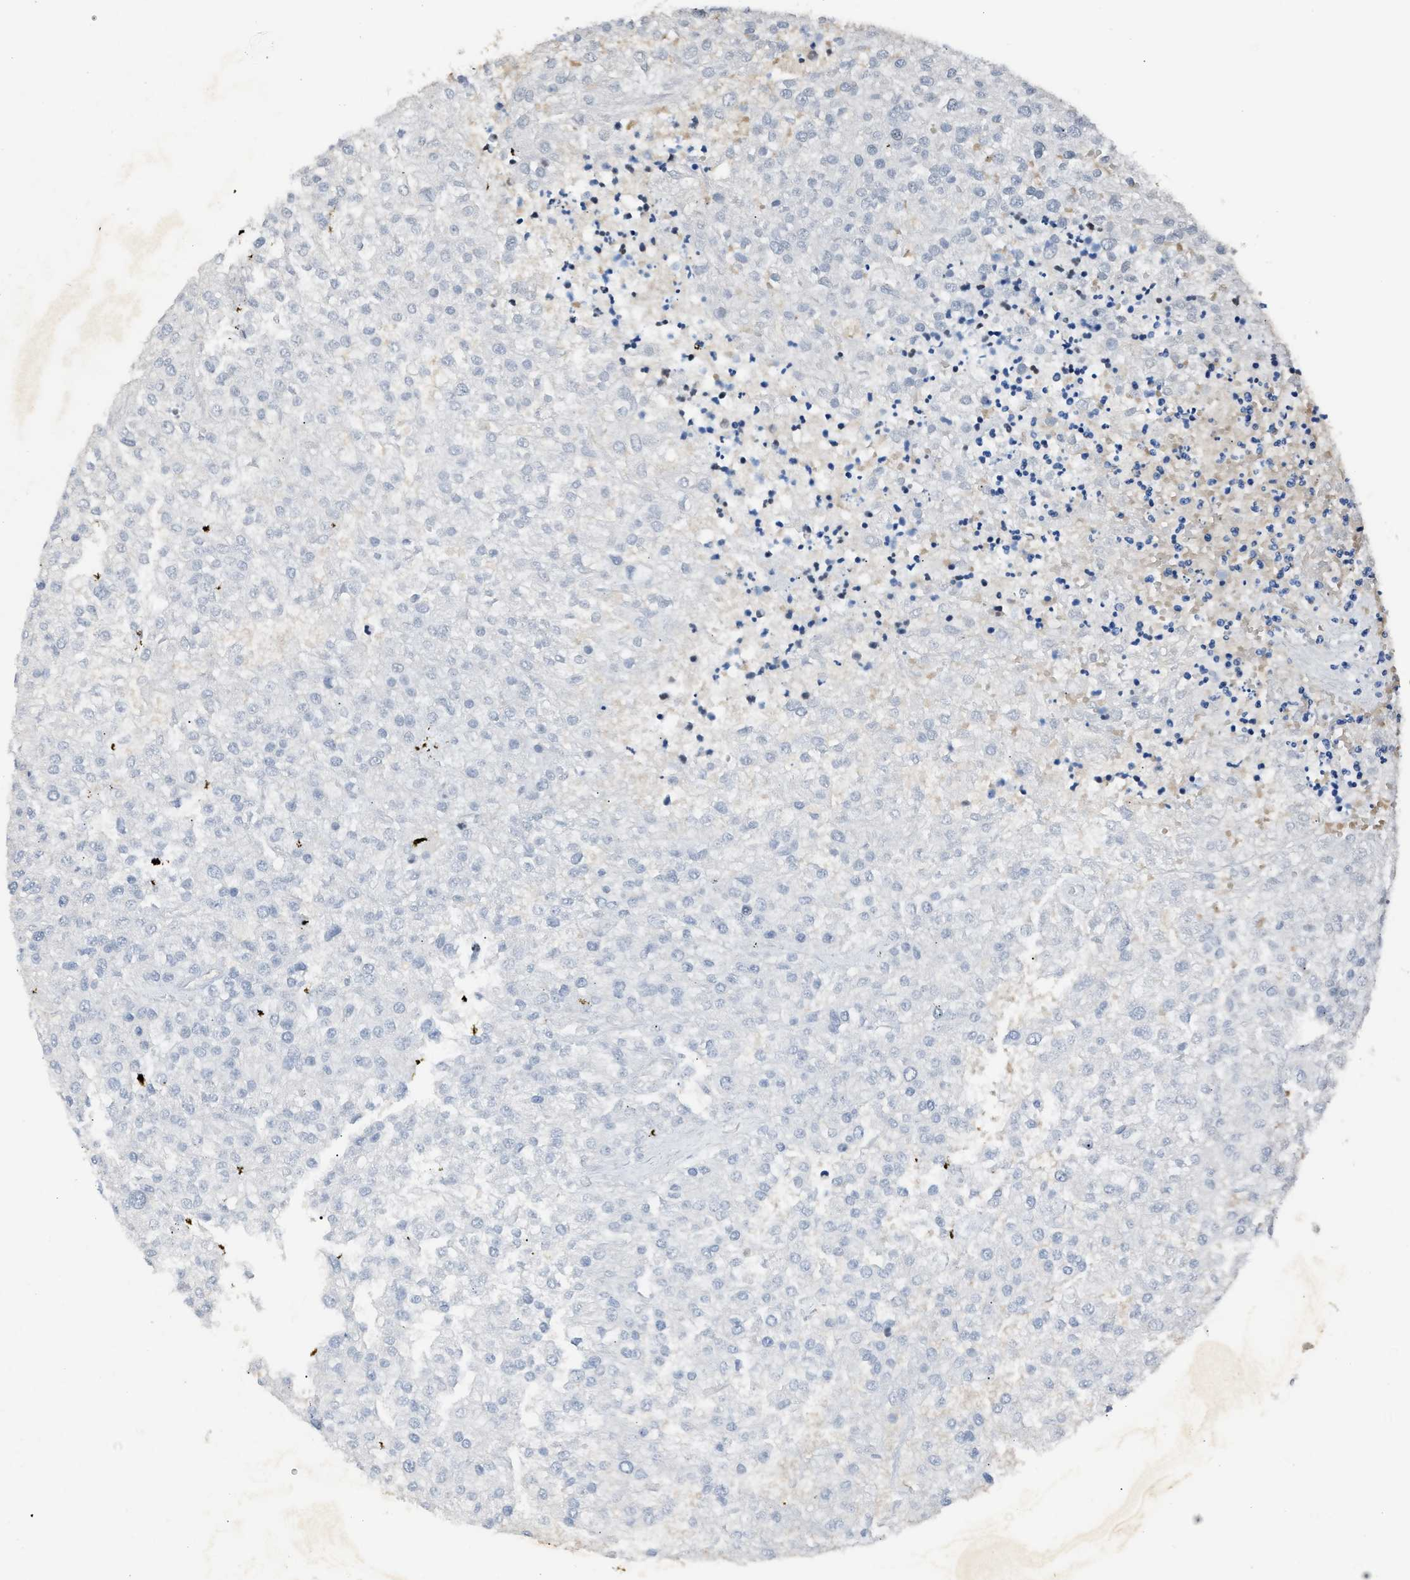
{"staining": {"intensity": "negative", "quantity": "none", "location": "none"}, "tissue": "renal cancer", "cell_type": "Tumor cells", "image_type": "cancer", "snomed": [{"axis": "morphology", "description": "Adenocarcinoma, NOS"}, {"axis": "topography", "description": "Kidney"}], "caption": "Renal cancer (adenocarcinoma) was stained to show a protein in brown. There is no significant staining in tumor cells. The staining is performed using DAB brown chromogen with nuclei counter-stained in using hematoxylin.", "gene": "PPA1", "patient": {"sex": "female", "age": 54}}